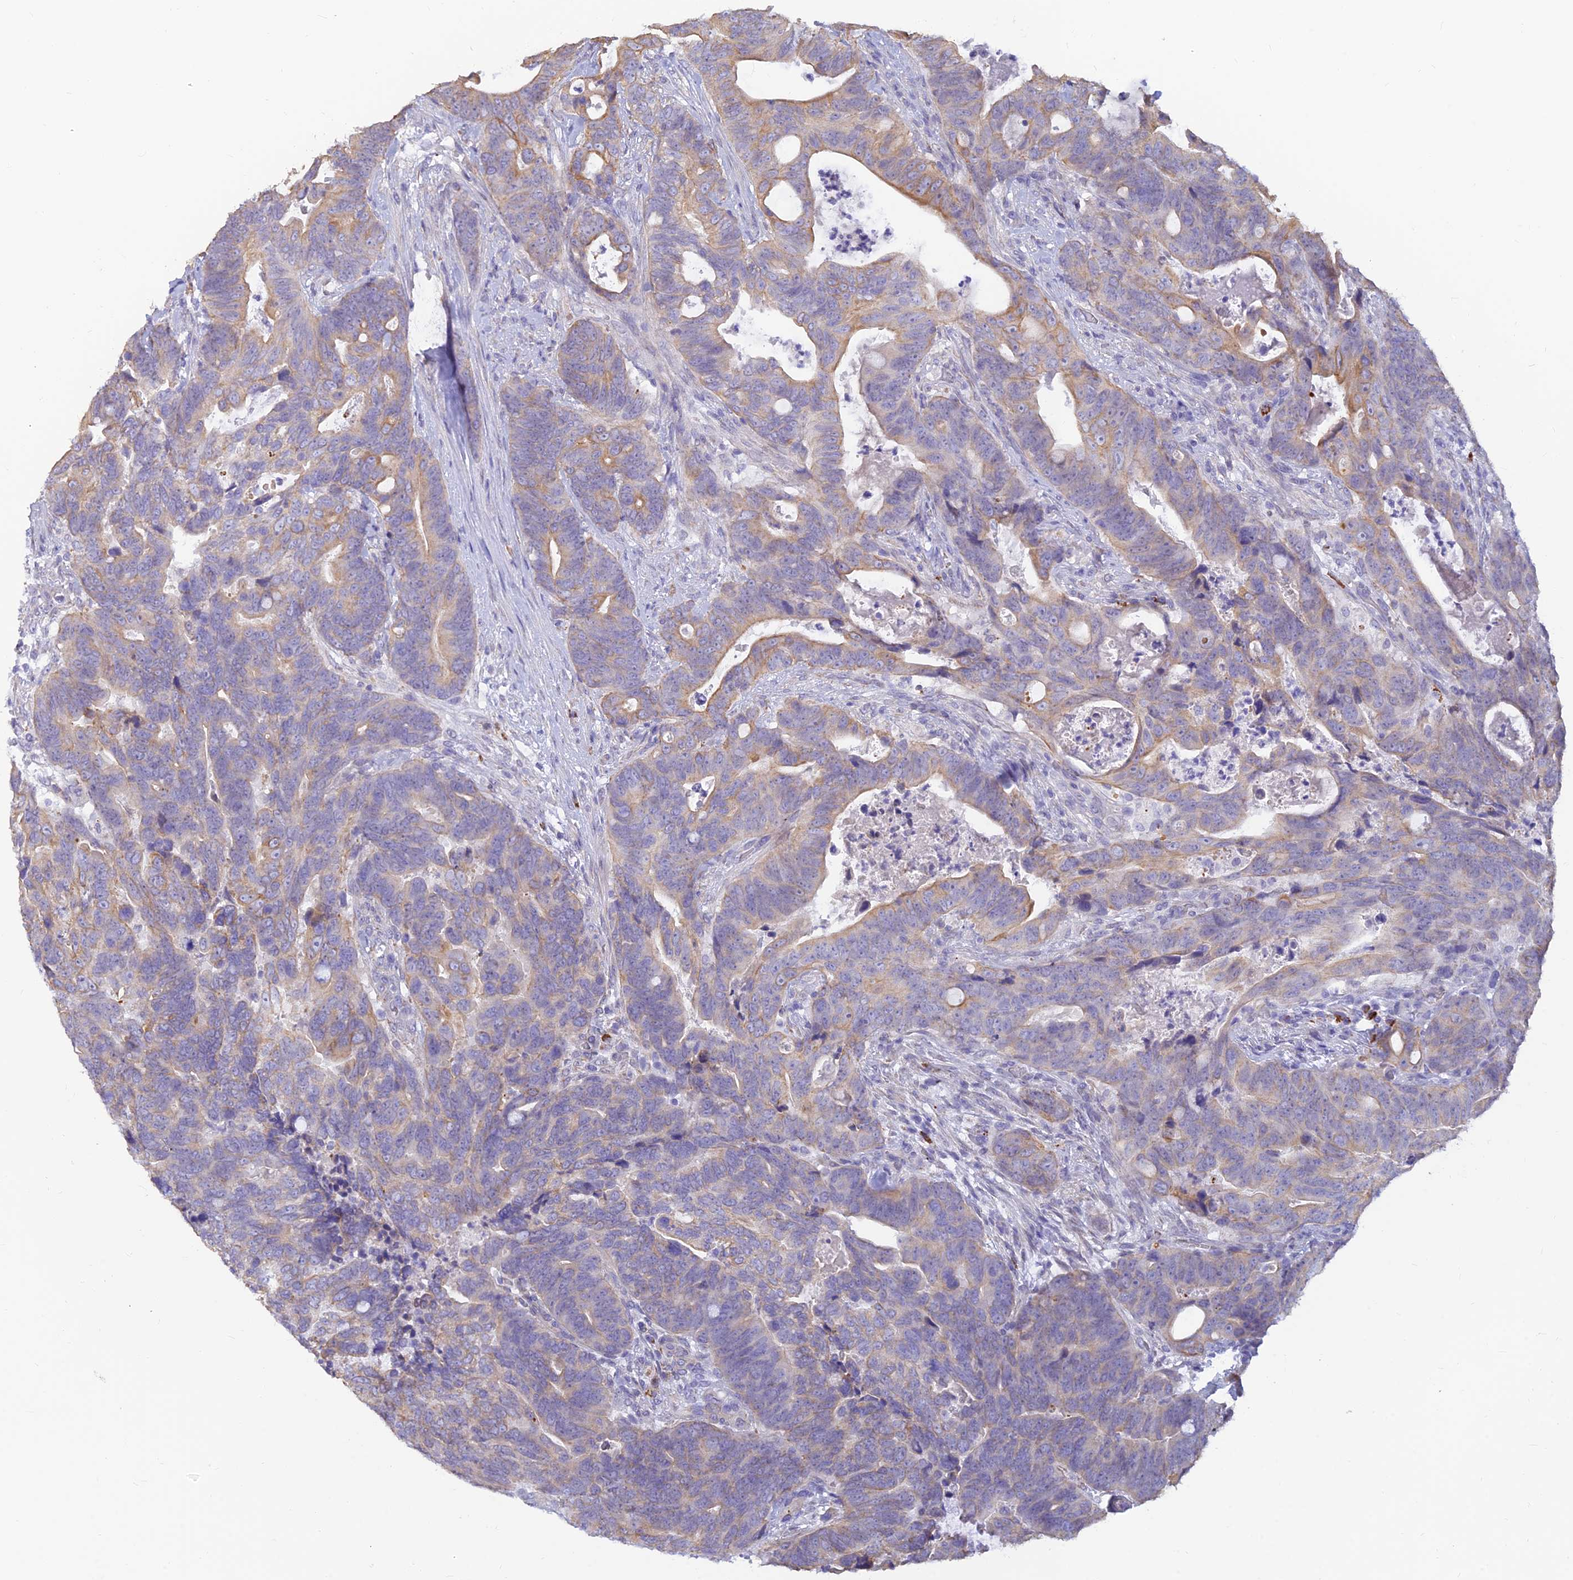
{"staining": {"intensity": "moderate", "quantity": "<25%", "location": "cytoplasmic/membranous"}, "tissue": "colorectal cancer", "cell_type": "Tumor cells", "image_type": "cancer", "snomed": [{"axis": "morphology", "description": "Adenocarcinoma, NOS"}, {"axis": "topography", "description": "Colon"}], "caption": "Moderate cytoplasmic/membranous protein expression is seen in about <25% of tumor cells in adenocarcinoma (colorectal).", "gene": "ALDH1L2", "patient": {"sex": "female", "age": 82}}